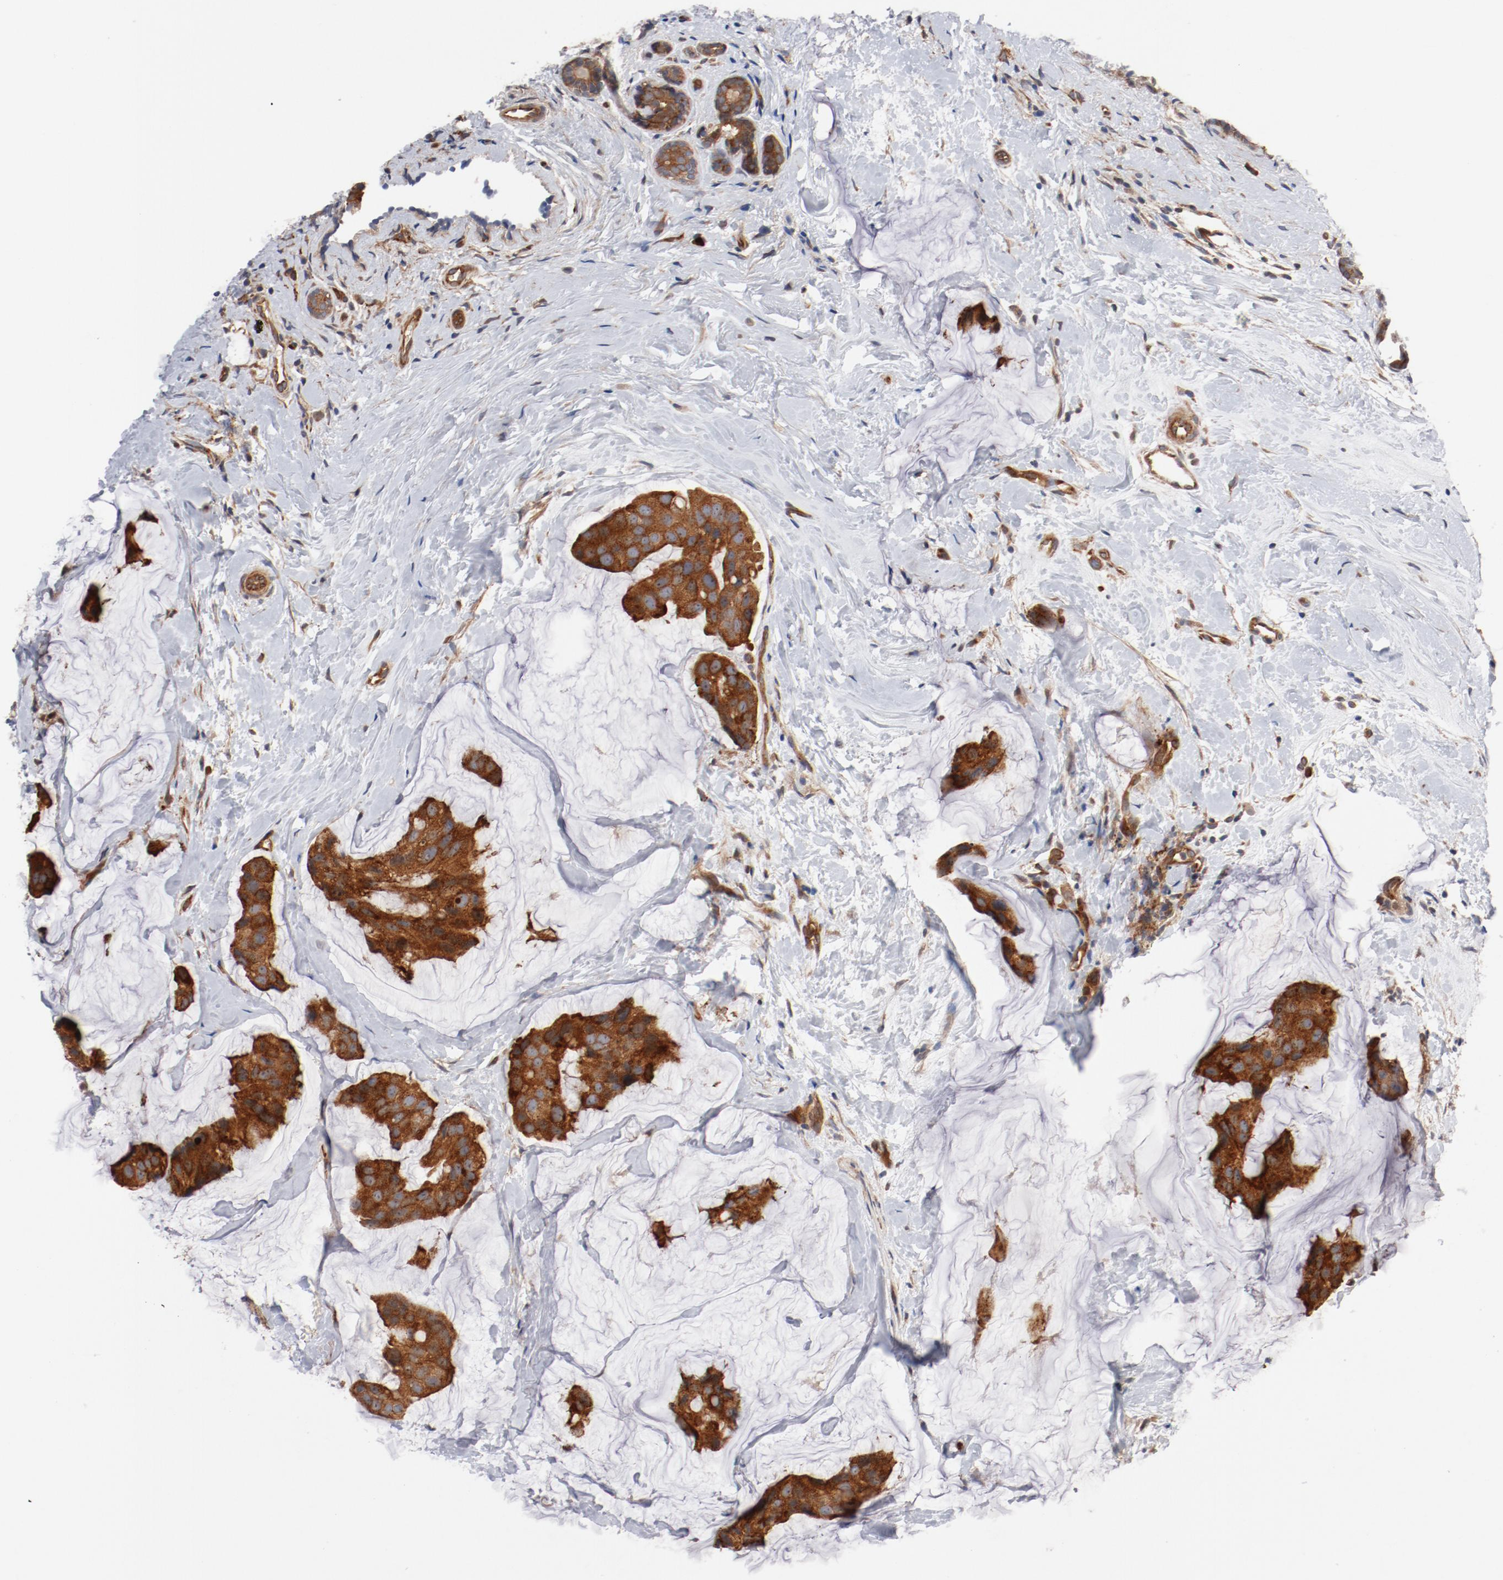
{"staining": {"intensity": "strong", "quantity": ">75%", "location": "cytoplasmic/membranous"}, "tissue": "breast cancer", "cell_type": "Tumor cells", "image_type": "cancer", "snomed": [{"axis": "morphology", "description": "Normal tissue, NOS"}, {"axis": "morphology", "description": "Duct carcinoma"}, {"axis": "topography", "description": "Breast"}], "caption": "Immunohistochemistry image of human infiltrating ductal carcinoma (breast) stained for a protein (brown), which exhibits high levels of strong cytoplasmic/membranous positivity in approximately >75% of tumor cells.", "gene": "PITPNM2", "patient": {"sex": "female", "age": 50}}